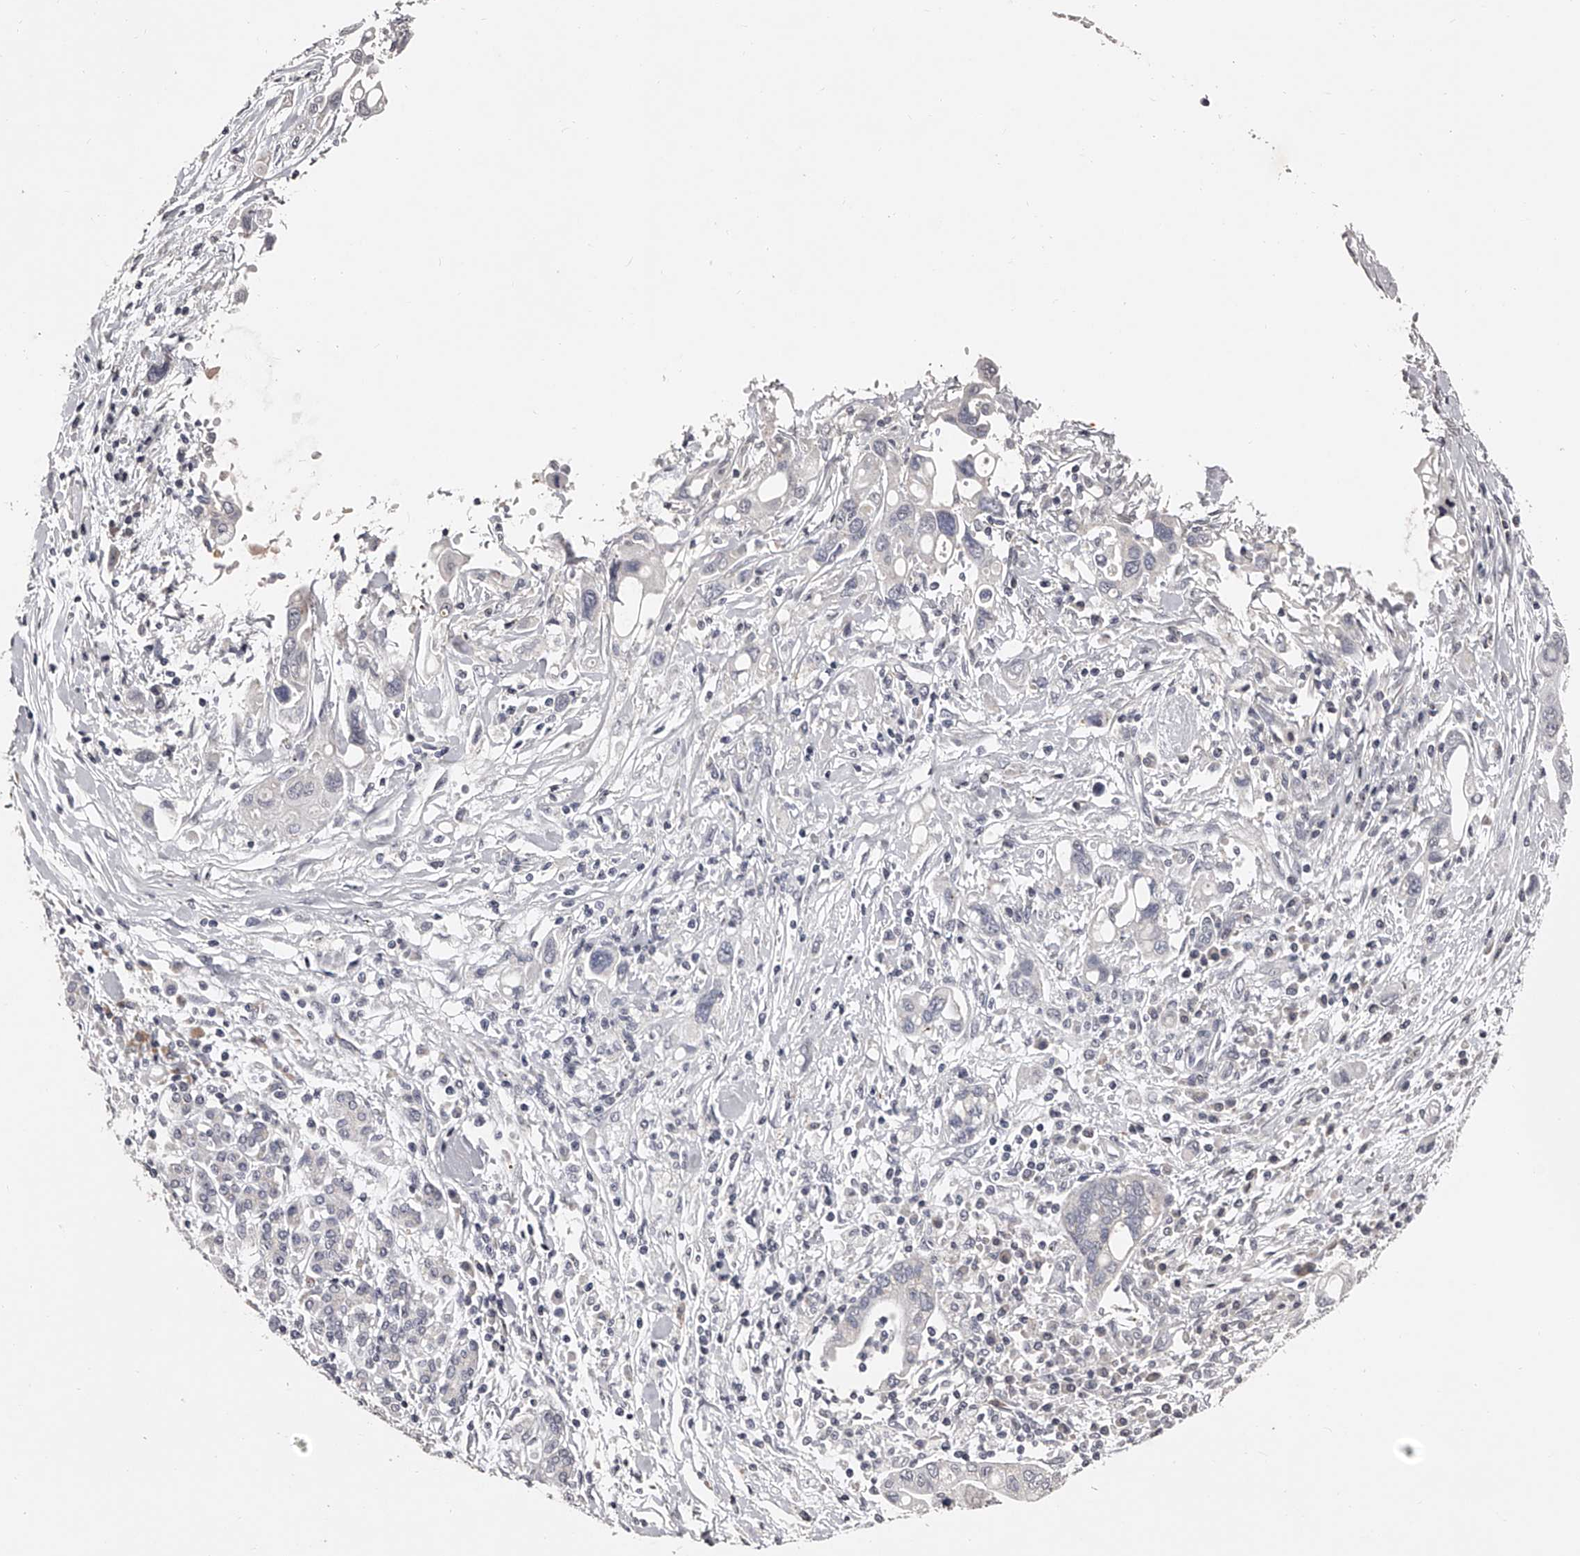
{"staining": {"intensity": "negative", "quantity": "none", "location": "none"}, "tissue": "pancreatic cancer", "cell_type": "Tumor cells", "image_type": "cancer", "snomed": [{"axis": "morphology", "description": "Adenocarcinoma, NOS"}, {"axis": "topography", "description": "Pancreas"}], "caption": "This is a image of IHC staining of pancreatic cancer (adenocarcinoma), which shows no positivity in tumor cells. (Immunohistochemistry (ihc), brightfield microscopy, high magnification).", "gene": "NT5DC1", "patient": {"sex": "female", "age": 57}}